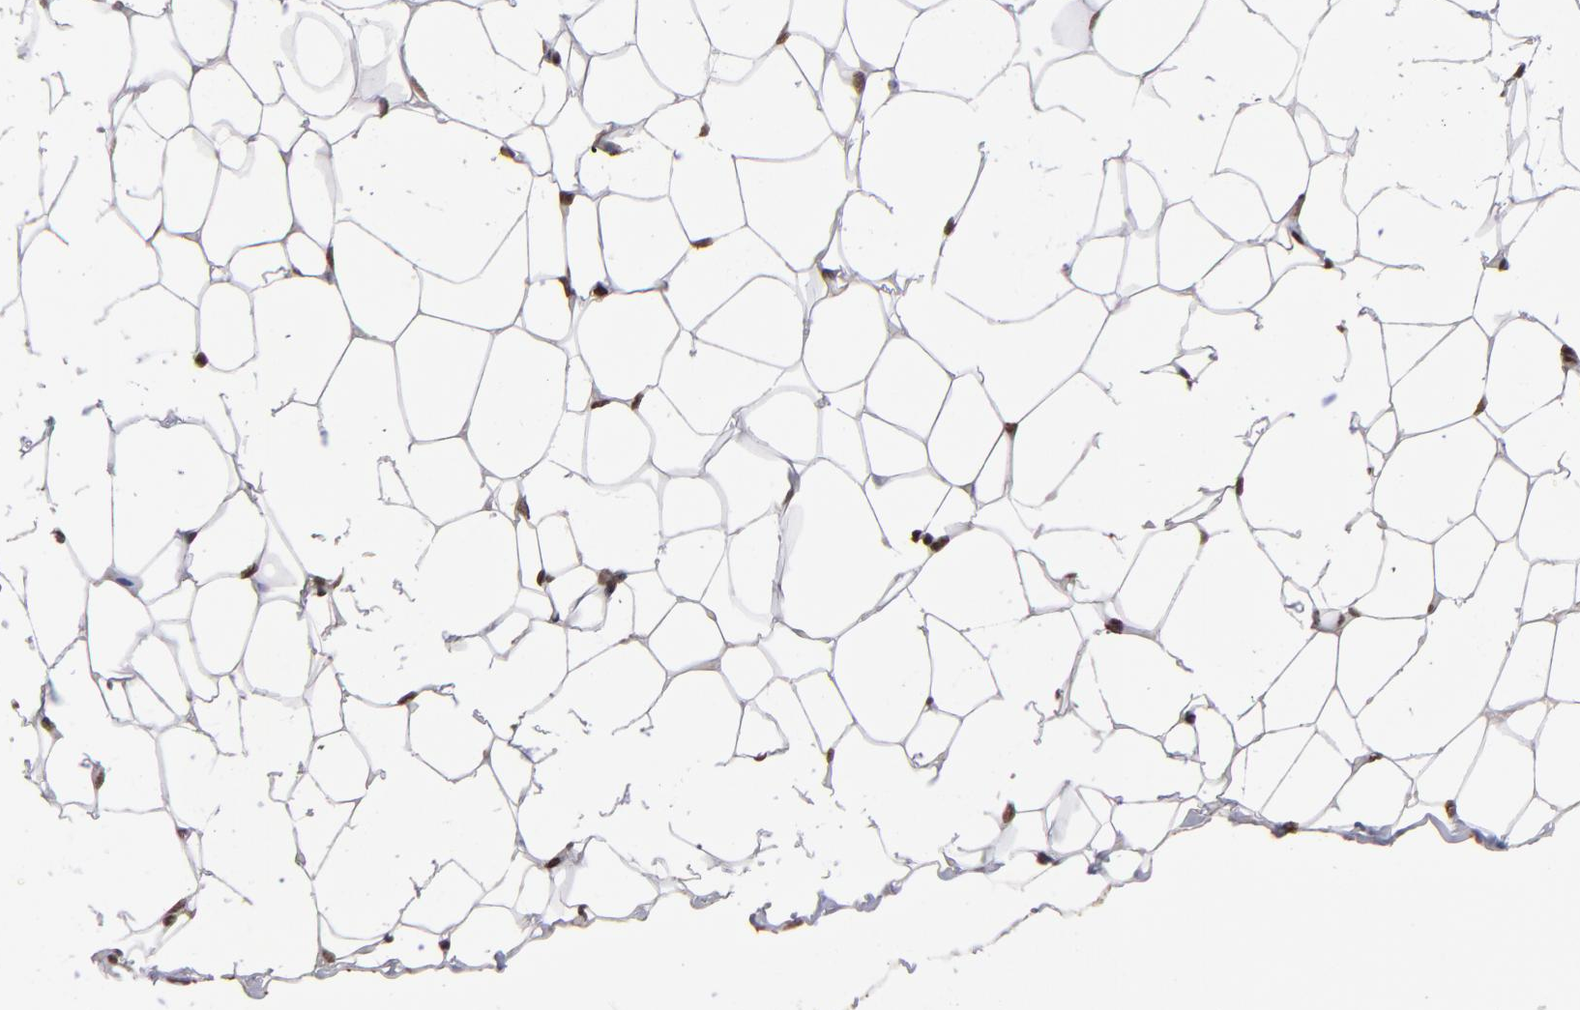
{"staining": {"intensity": "moderate", "quantity": ">75%", "location": "nuclear"}, "tissue": "adipose tissue", "cell_type": "Adipocytes", "image_type": "normal", "snomed": [{"axis": "morphology", "description": "Normal tissue, NOS"}, {"axis": "topography", "description": "Soft tissue"}], "caption": "IHC image of unremarkable human adipose tissue stained for a protein (brown), which displays medium levels of moderate nuclear expression in approximately >75% of adipocytes.", "gene": "CSDC2", "patient": {"sex": "male", "age": 26}}